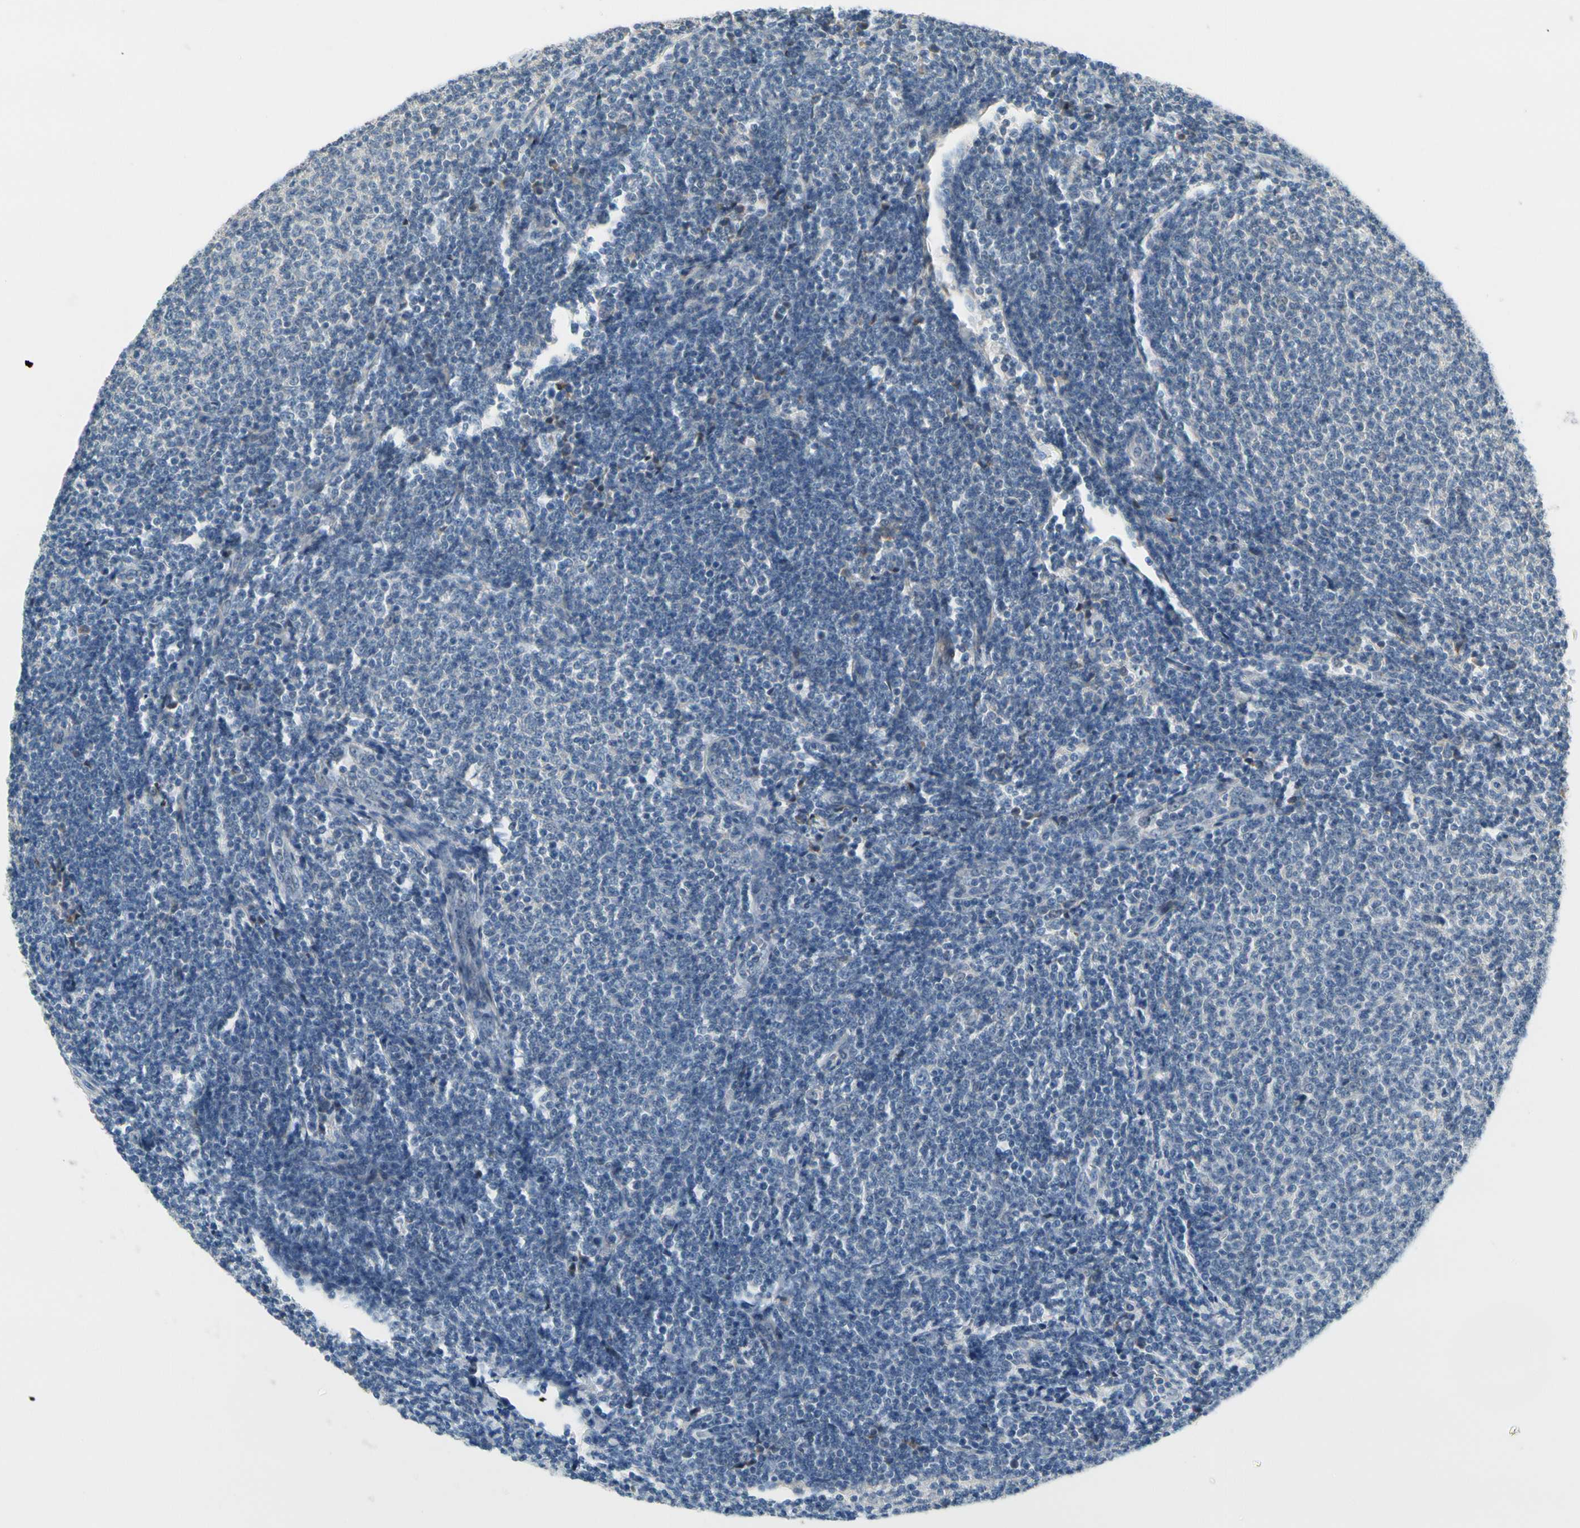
{"staining": {"intensity": "negative", "quantity": "none", "location": "none"}, "tissue": "lymphoma", "cell_type": "Tumor cells", "image_type": "cancer", "snomed": [{"axis": "morphology", "description": "Malignant lymphoma, non-Hodgkin's type, Low grade"}, {"axis": "topography", "description": "Lymph node"}], "caption": "Photomicrograph shows no protein positivity in tumor cells of lymphoma tissue.", "gene": "PIP5K1B", "patient": {"sex": "male", "age": 66}}